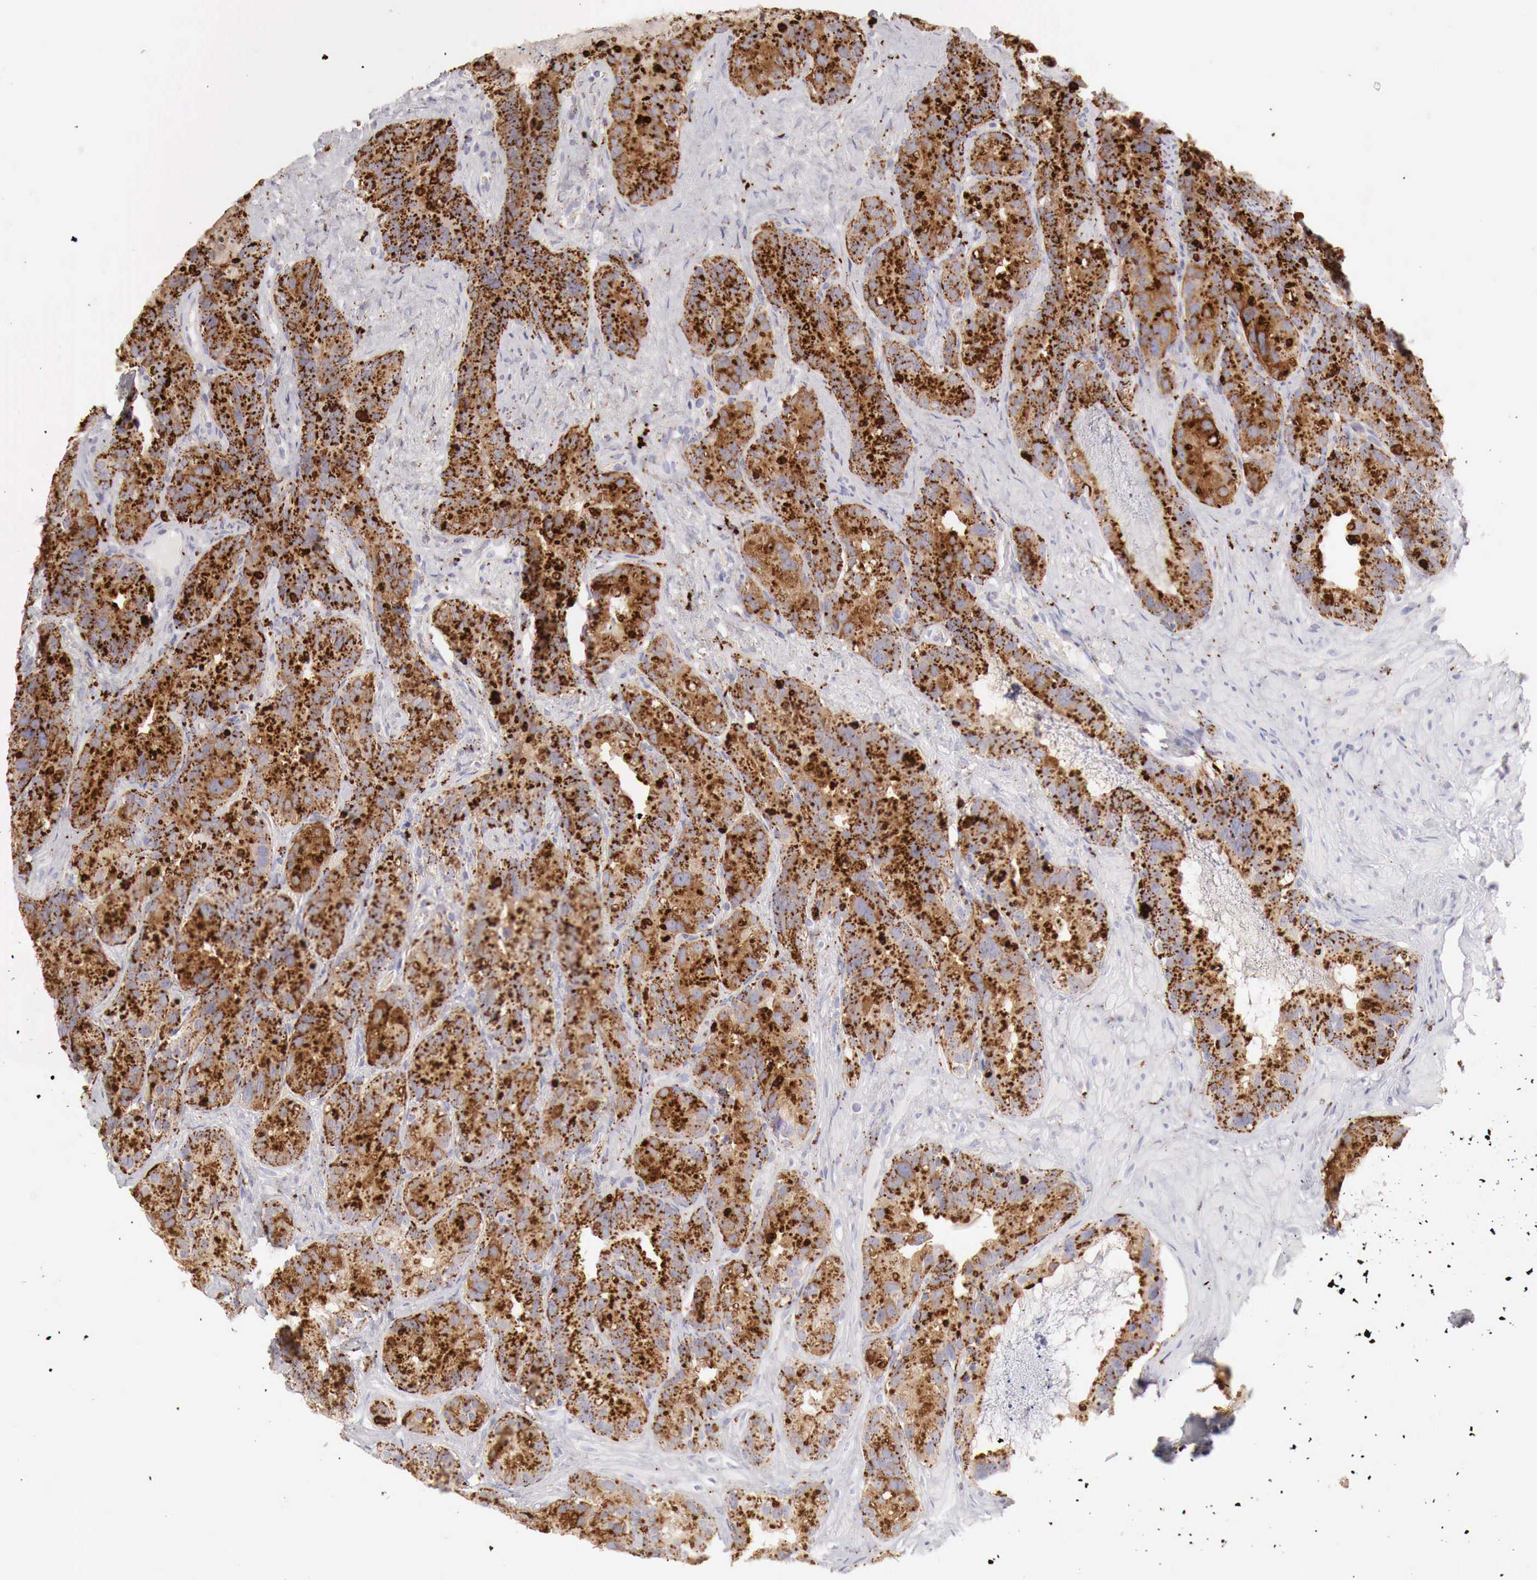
{"staining": {"intensity": "strong", "quantity": ">75%", "location": "cytoplasmic/membranous"}, "tissue": "seminal vesicle", "cell_type": "Glandular cells", "image_type": "normal", "snomed": [{"axis": "morphology", "description": "Normal tissue, NOS"}, {"axis": "topography", "description": "Seminal veicle"}], "caption": "This photomicrograph reveals immunohistochemistry (IHC) staining of unremarkable seminal vesicle, with high strong cytoplasmic/membranous positivity in approximately >75% of glandular cells.", "gene": "GLA", "patient": {"sex": "male", "age": 63}}